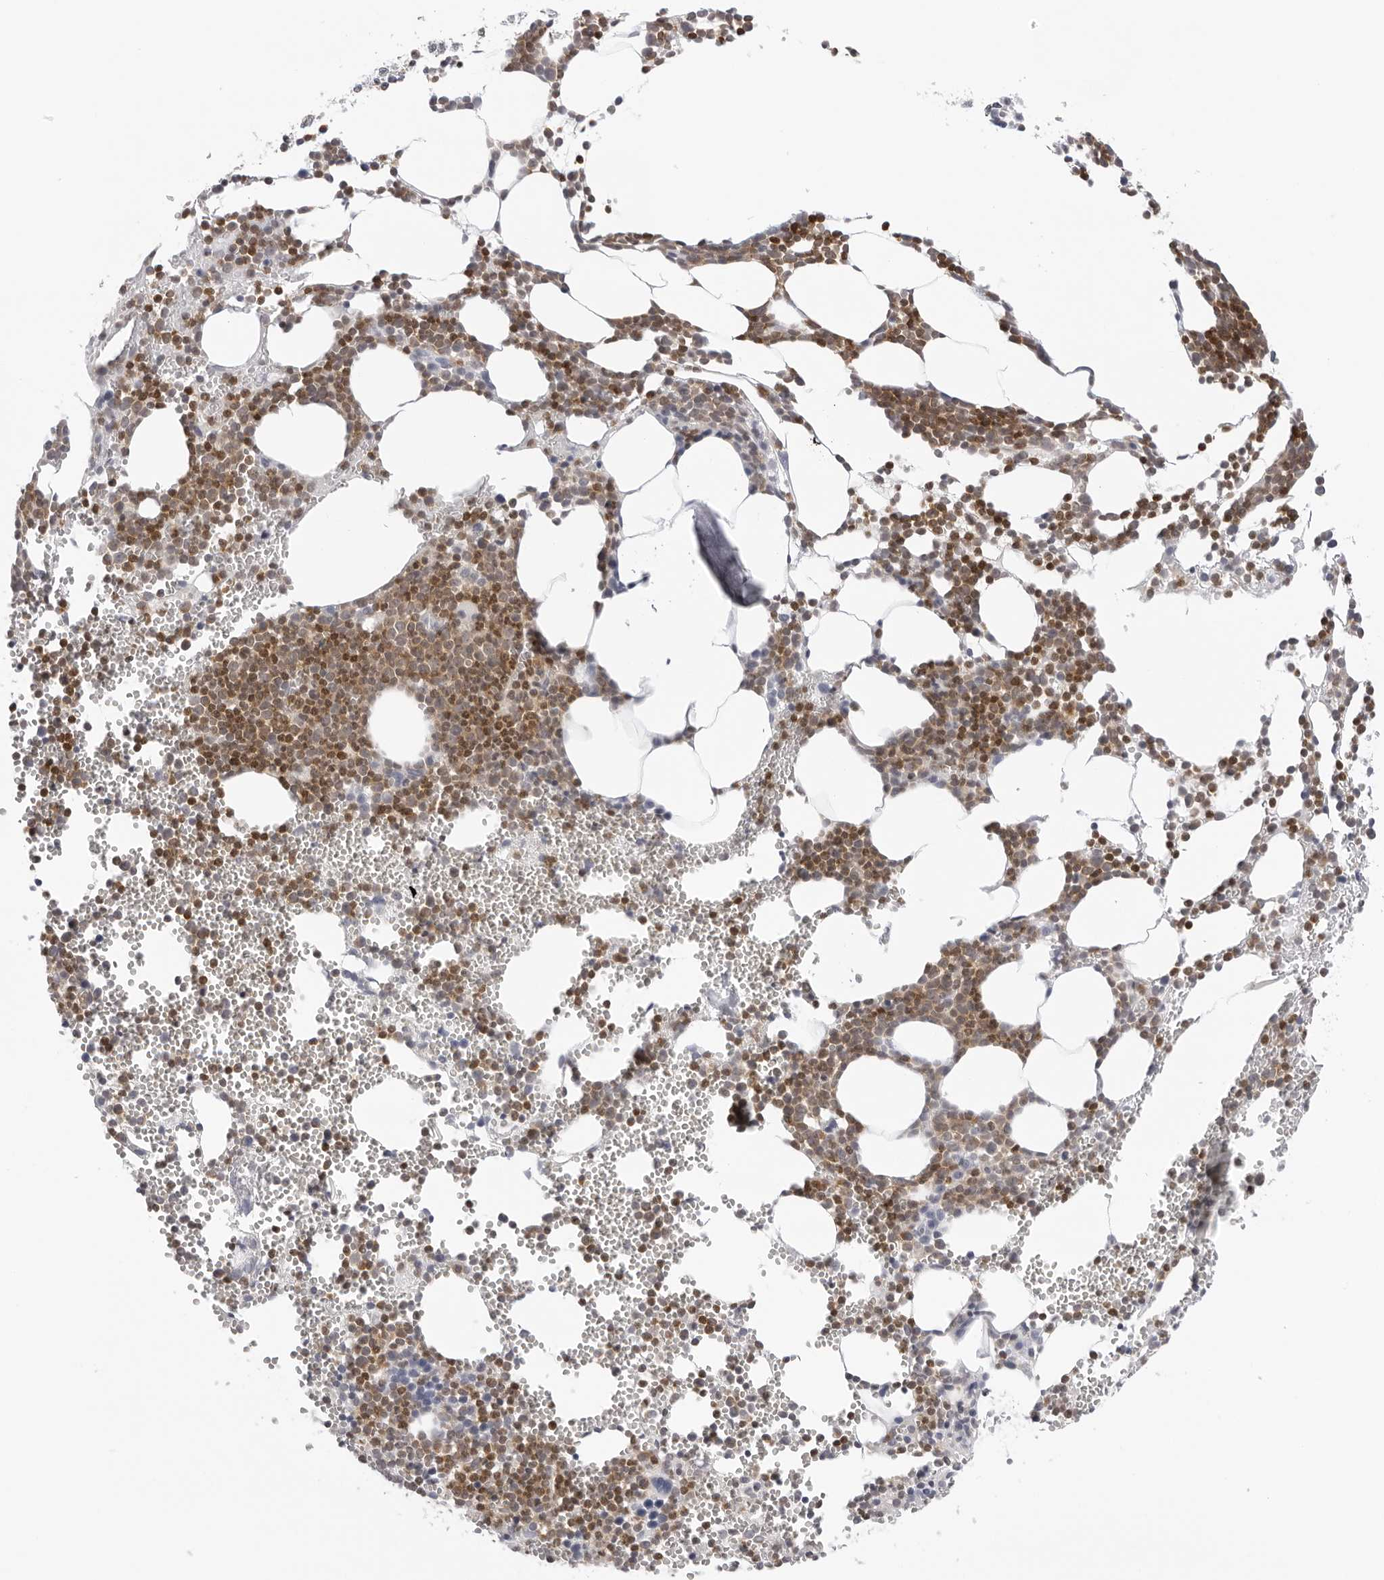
{"staining": {"intensity": "moderate", "quantity": "25%-75%", "location": "cytoplasmic/membranous,nuclear"}, "tissue": "bone marrow", "cell_type": "Hematopoietic cells", "image_type": "normal", "snomed": [{"axis": "morphology", "description": "Normal tissue, NOS"}, {"axis": "topography", "description": "Bone marrow"}], "caption": "A high-resolution image shows IHC staining of normal bone marrow, which reveals moderate cytoplasmic/membranous,nuclear expression in approximately 25%-75% of hematopoietic cells.", "gene": "FMNL1", "patient": {"sex": "female", "age": 67}}